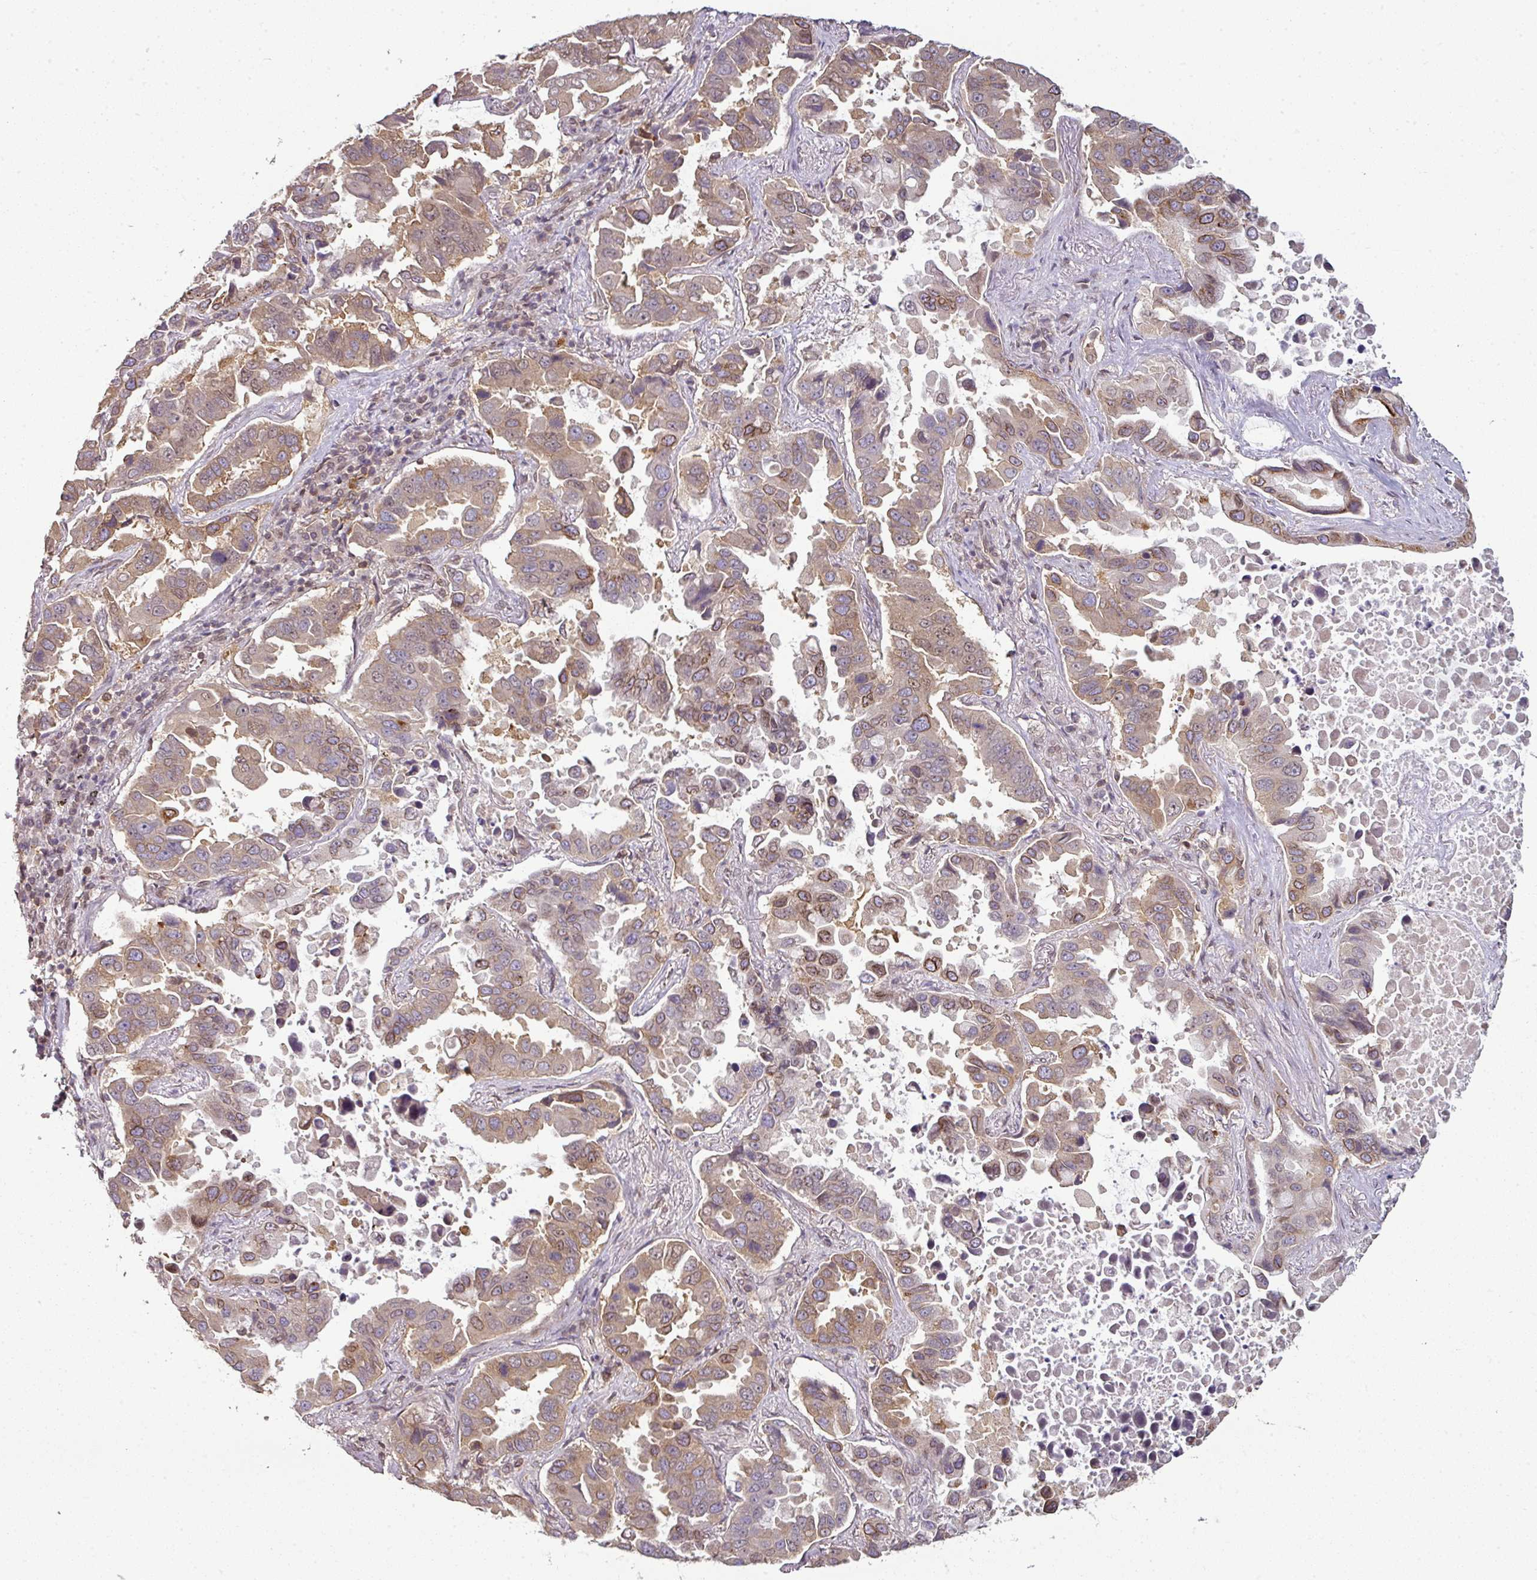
{"staining": {"intensity": "moderate", "quantity": ">75%", "location": "cytoplasmic/membranous,nuclear"}, "tissue": "lung cancer", "cell_type": "Tumor cells", "image_type": "cancer", "snomed": [{"axis": "morphology", "description": "Adenocarcinoma, NOS"}, {"axis": "topography", "description": "Lung"}], "caption": "This is a micrograph of IHC staining of adenocarcinoma (lung), which shows moderate positivity in the cytoplasmic/membranous and nuclear of tumor cells.", "gene": "RANGAP1", "patient": {"sex": "male", "age": 64}}